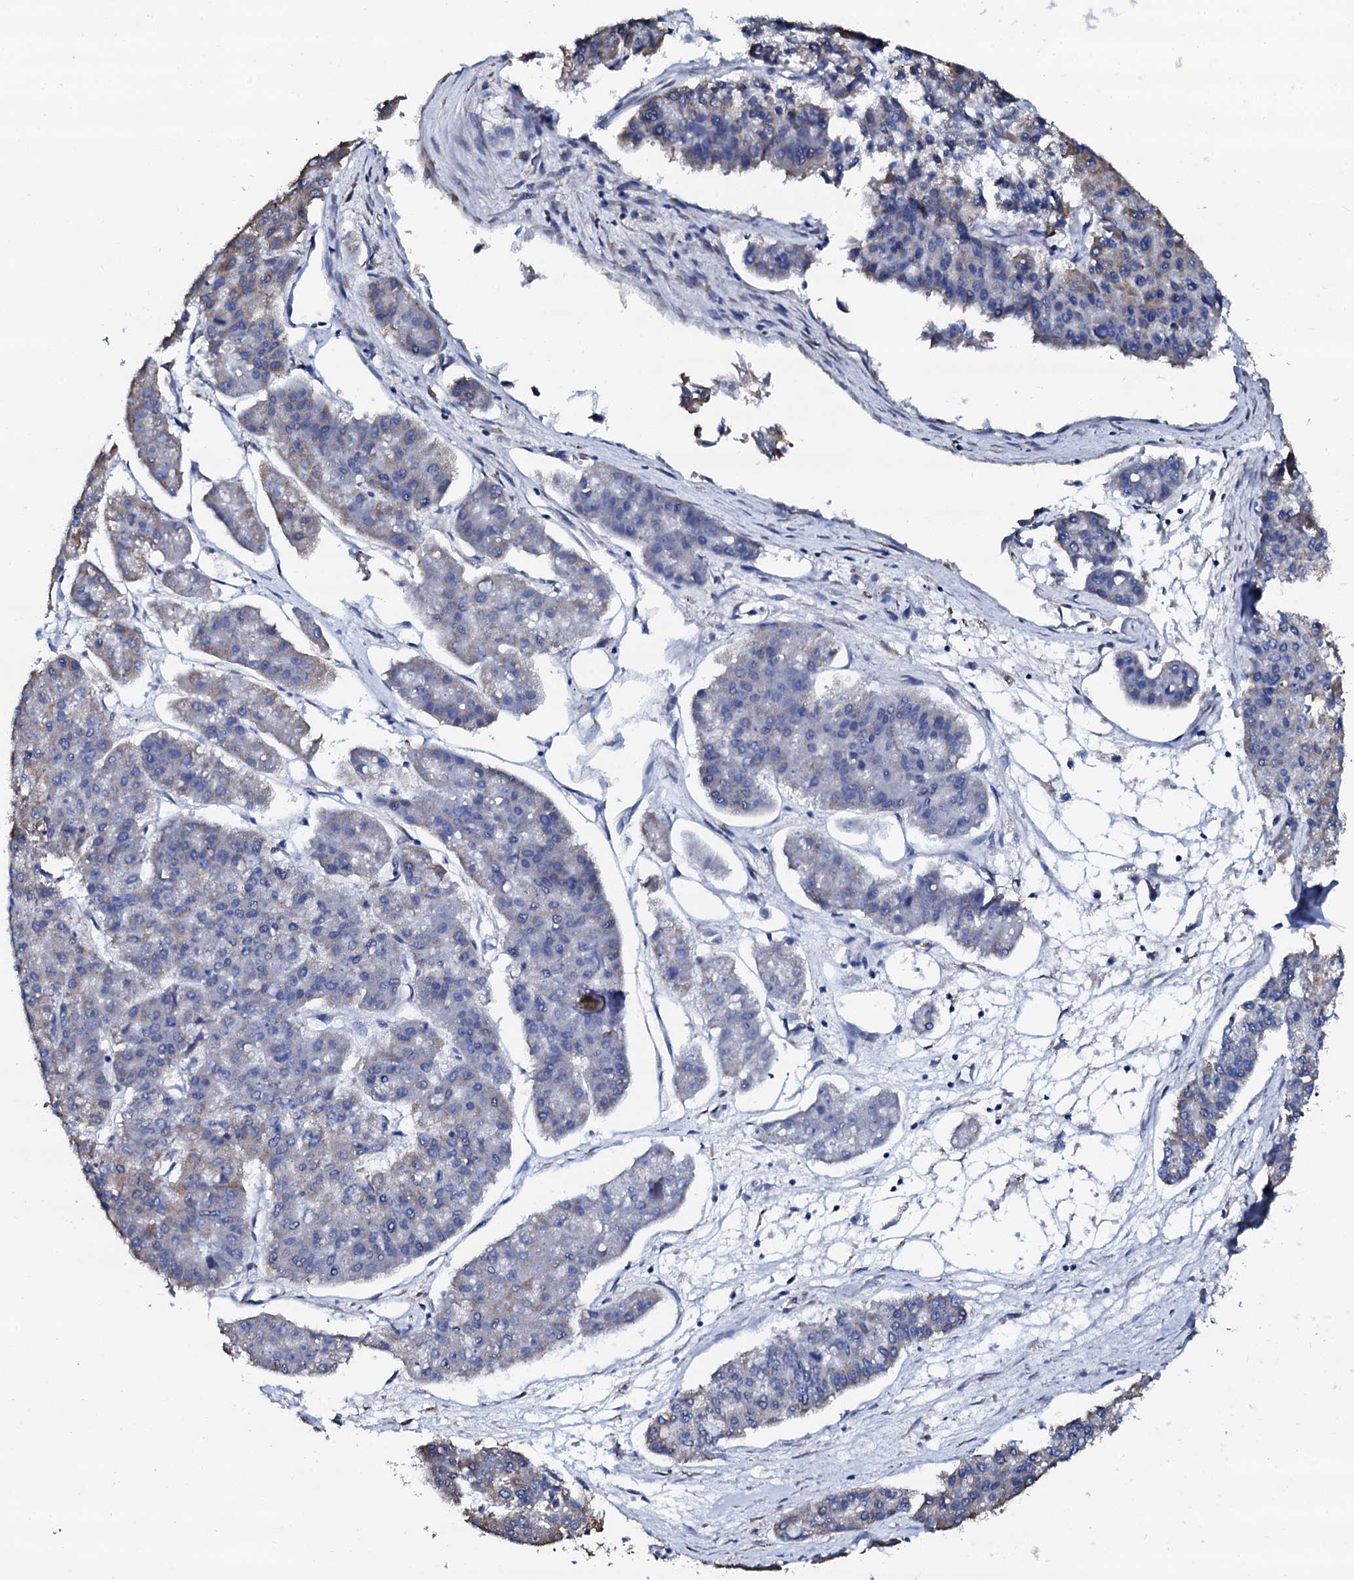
{"staining": {"intensity": "weak", "quantity": "<25%", "location": "cytoplasmic/membranous"}, "tissue": "pancreatic cancer", "cell_type": "Tumor cells", "image_type": "cancer", "snomed": [{"axis": "morphology", "description": "Adenocarcinoma, NOS"}, {"axis": "topography", "description": "Pancreas"}], "caption": "This is an immunohistochemistry micrograph of human pancreatic adenocarcinoma. There is no staining in tumor cells.", "gene": "AKAP3", "patient": {"sex": "male", "age": 50}}